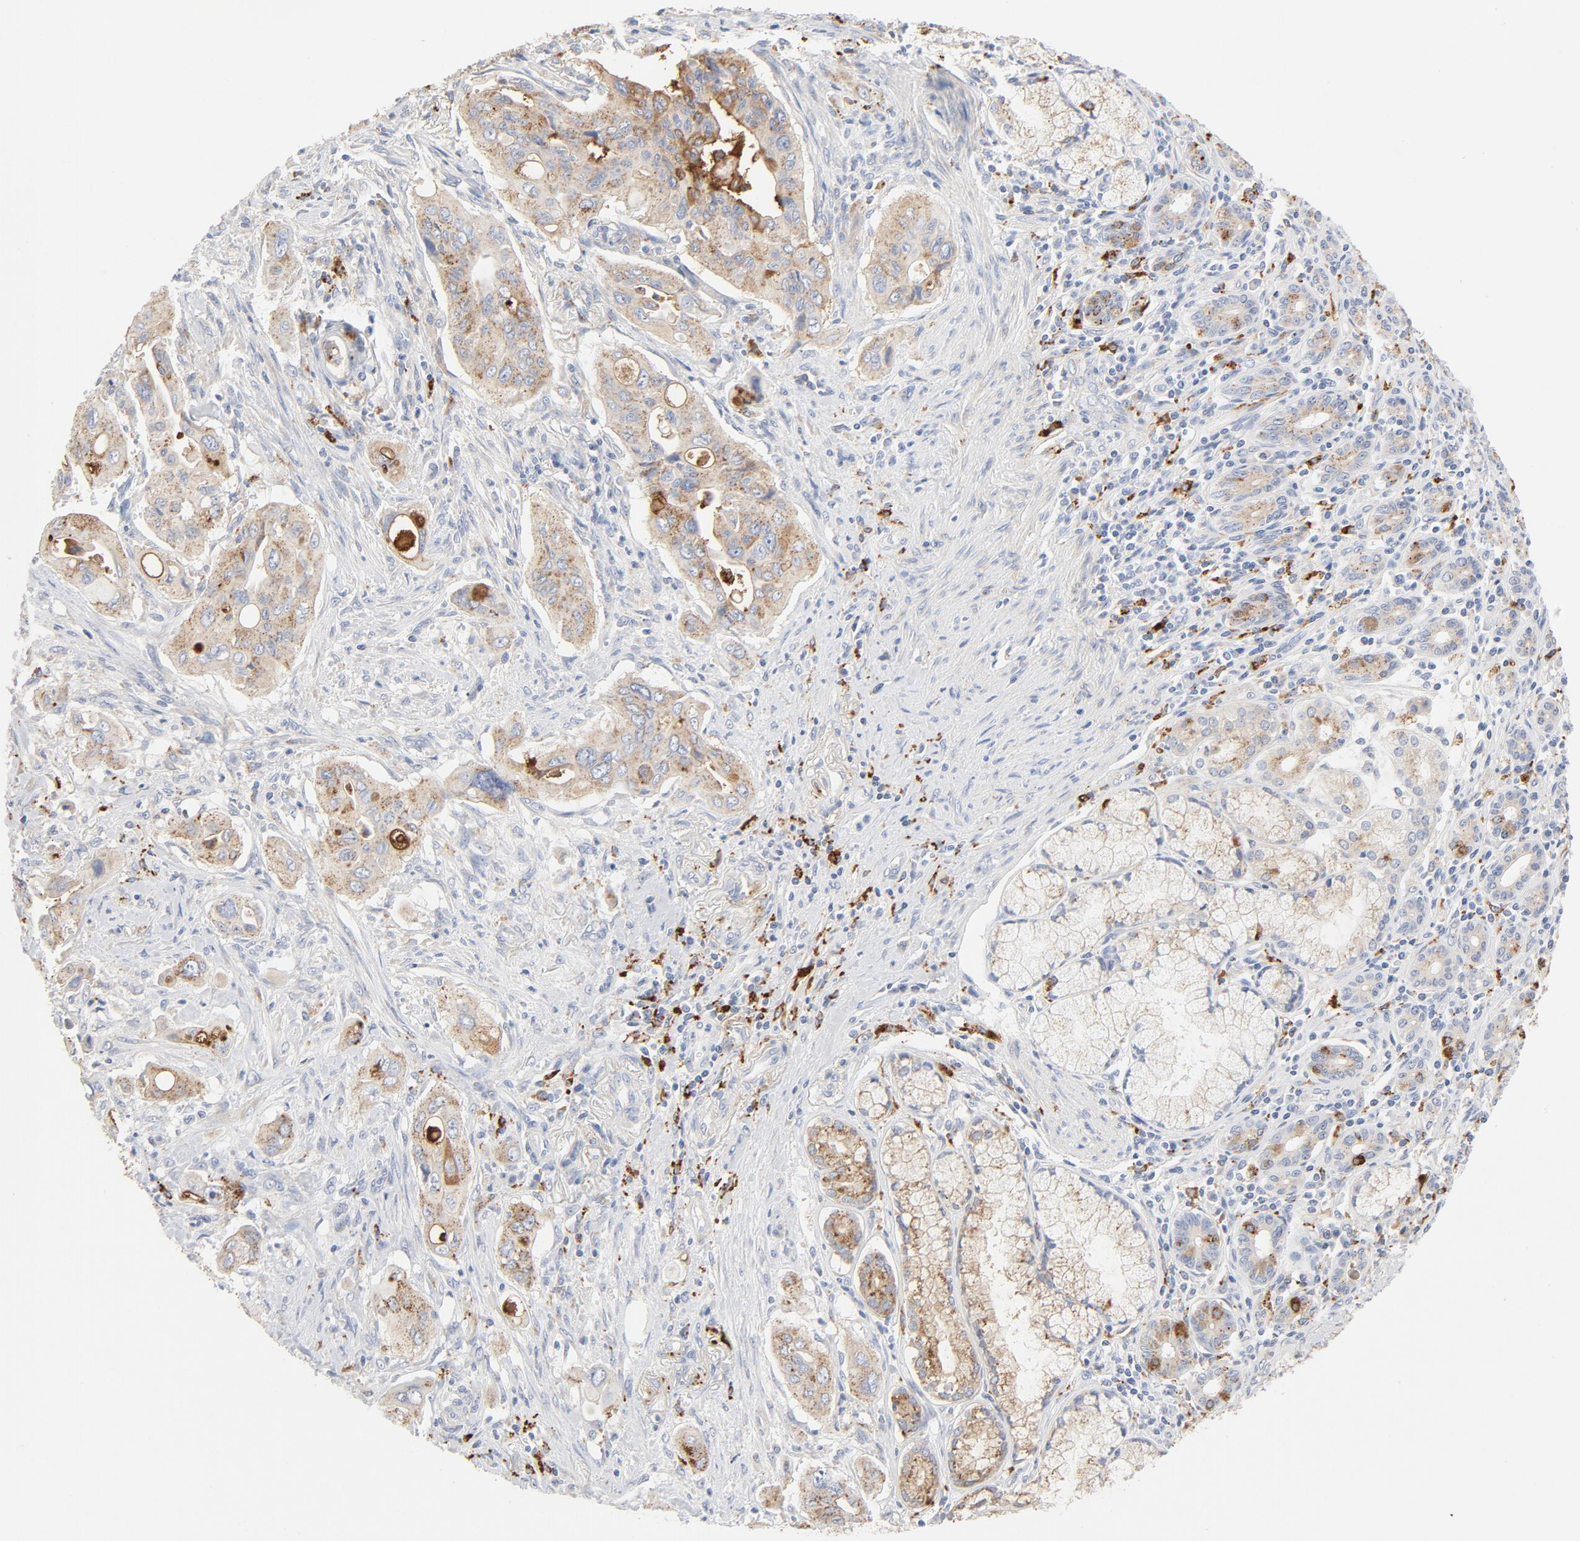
{"staining": {"intensity": "moderate", "quantity": ">75%", "location": "cytoplasmic/membranous"}, "tissue": "pancreatic cancer", "cell_type": "Tumor cells", "image_type": "cancer", "snomed": [{"axis": "morphology", "description": "Adenocarcinoma, NOS"}, {"axis": "topography", "description": "Pancreas"}], "caption": "Human pancreatic cancer (adenocarcinoma) stained with a protein marker exhibits moderate staining in tumor cells.", "gene": "MAGEB17", "patient": {"sex": "male", "age": 77}}